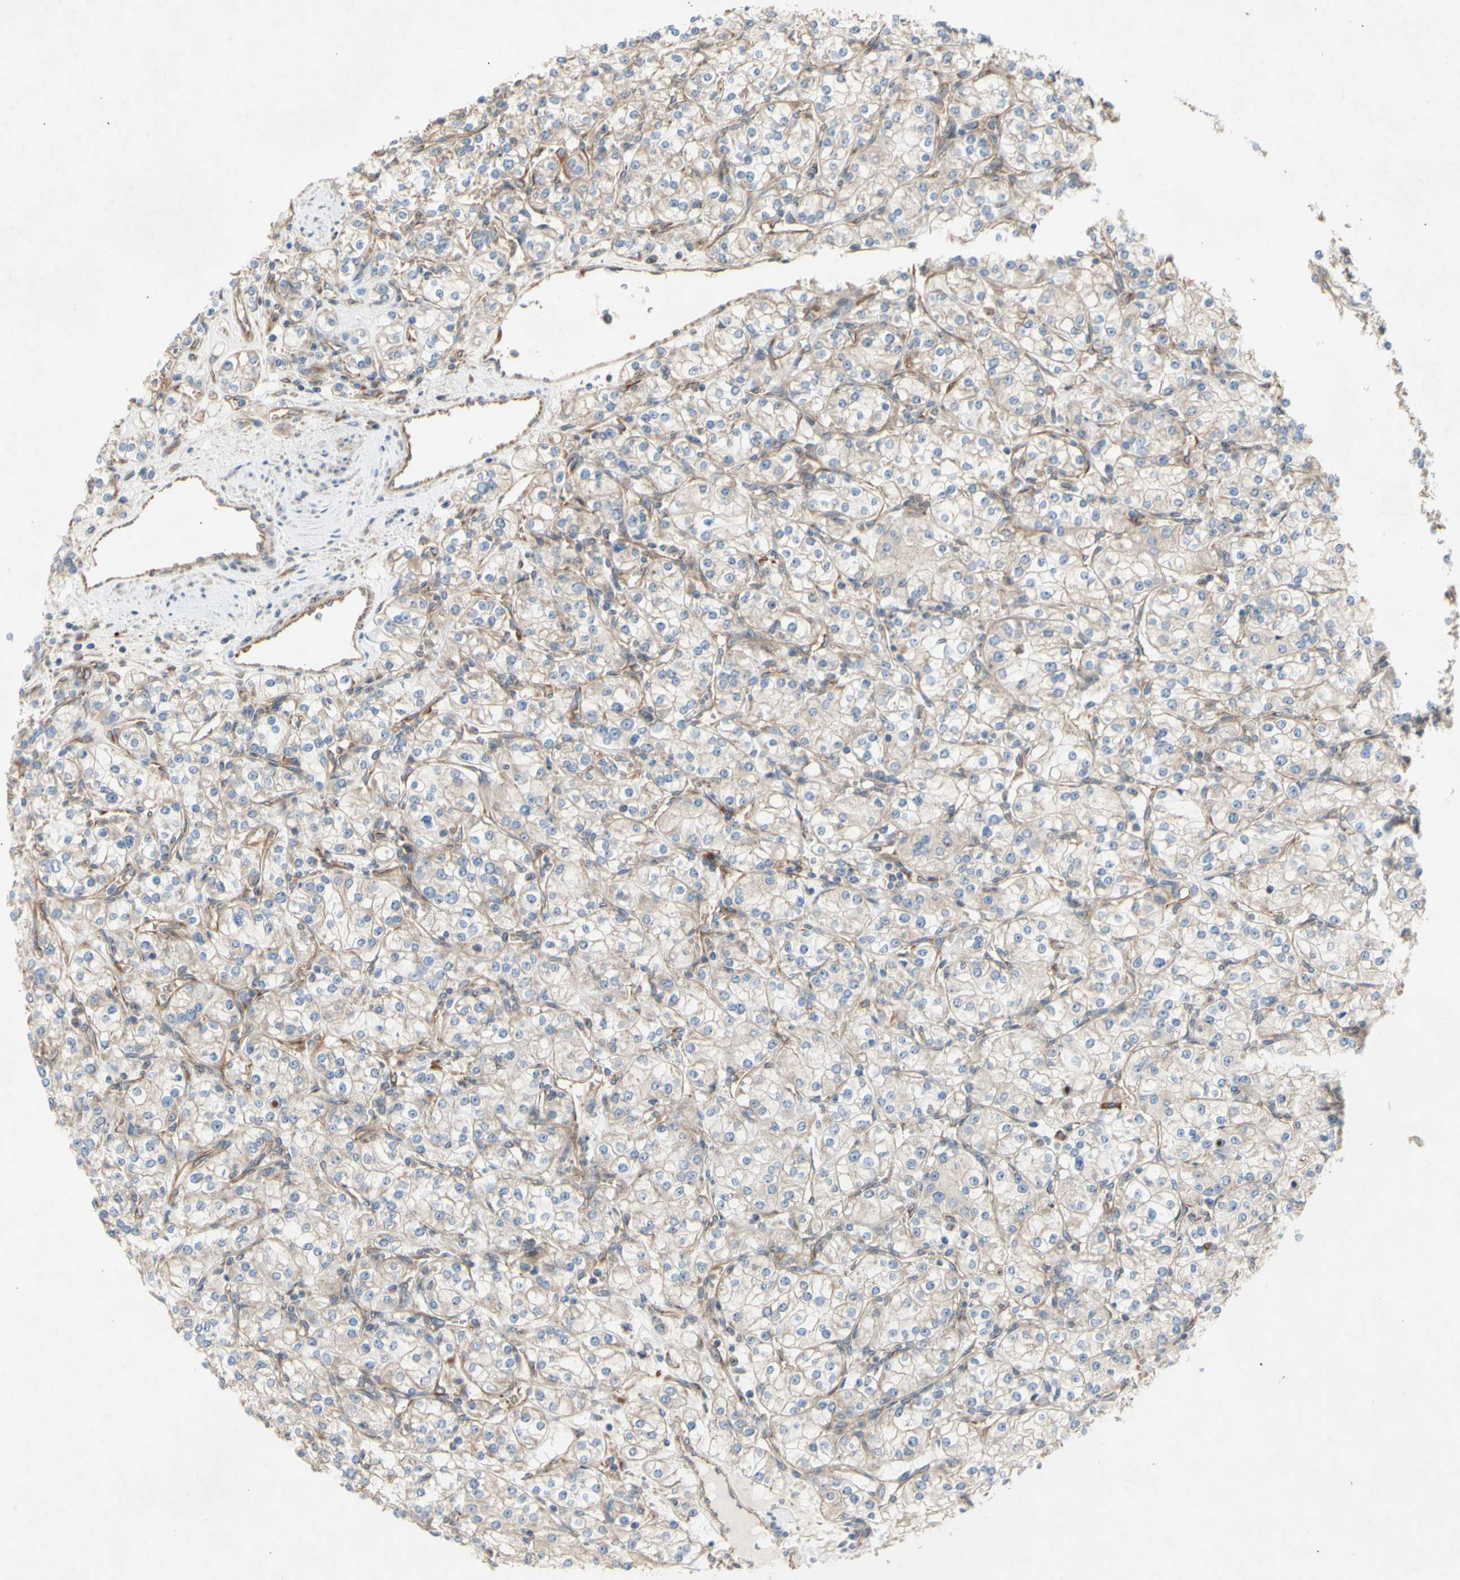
{"staining": {"intensity": "weak", "quantity": "25%-75%", "location": "cytoplasmic/membranous"}, "tissue": "renal cancer", "cell_type": "Tumor cells", "image_type": "cancer", "snomed": [{"axis": "morphology", "description": "Adenocarcinoma, NOS"}, {"axis": "topography", "description": "Kidney"}], "caption": "Human renal adenocarcinoma stained with a protein marker shows weak staining in tumor cells.", "gene": "KLC1", "patient": {"sex": "male", "age": 77}}